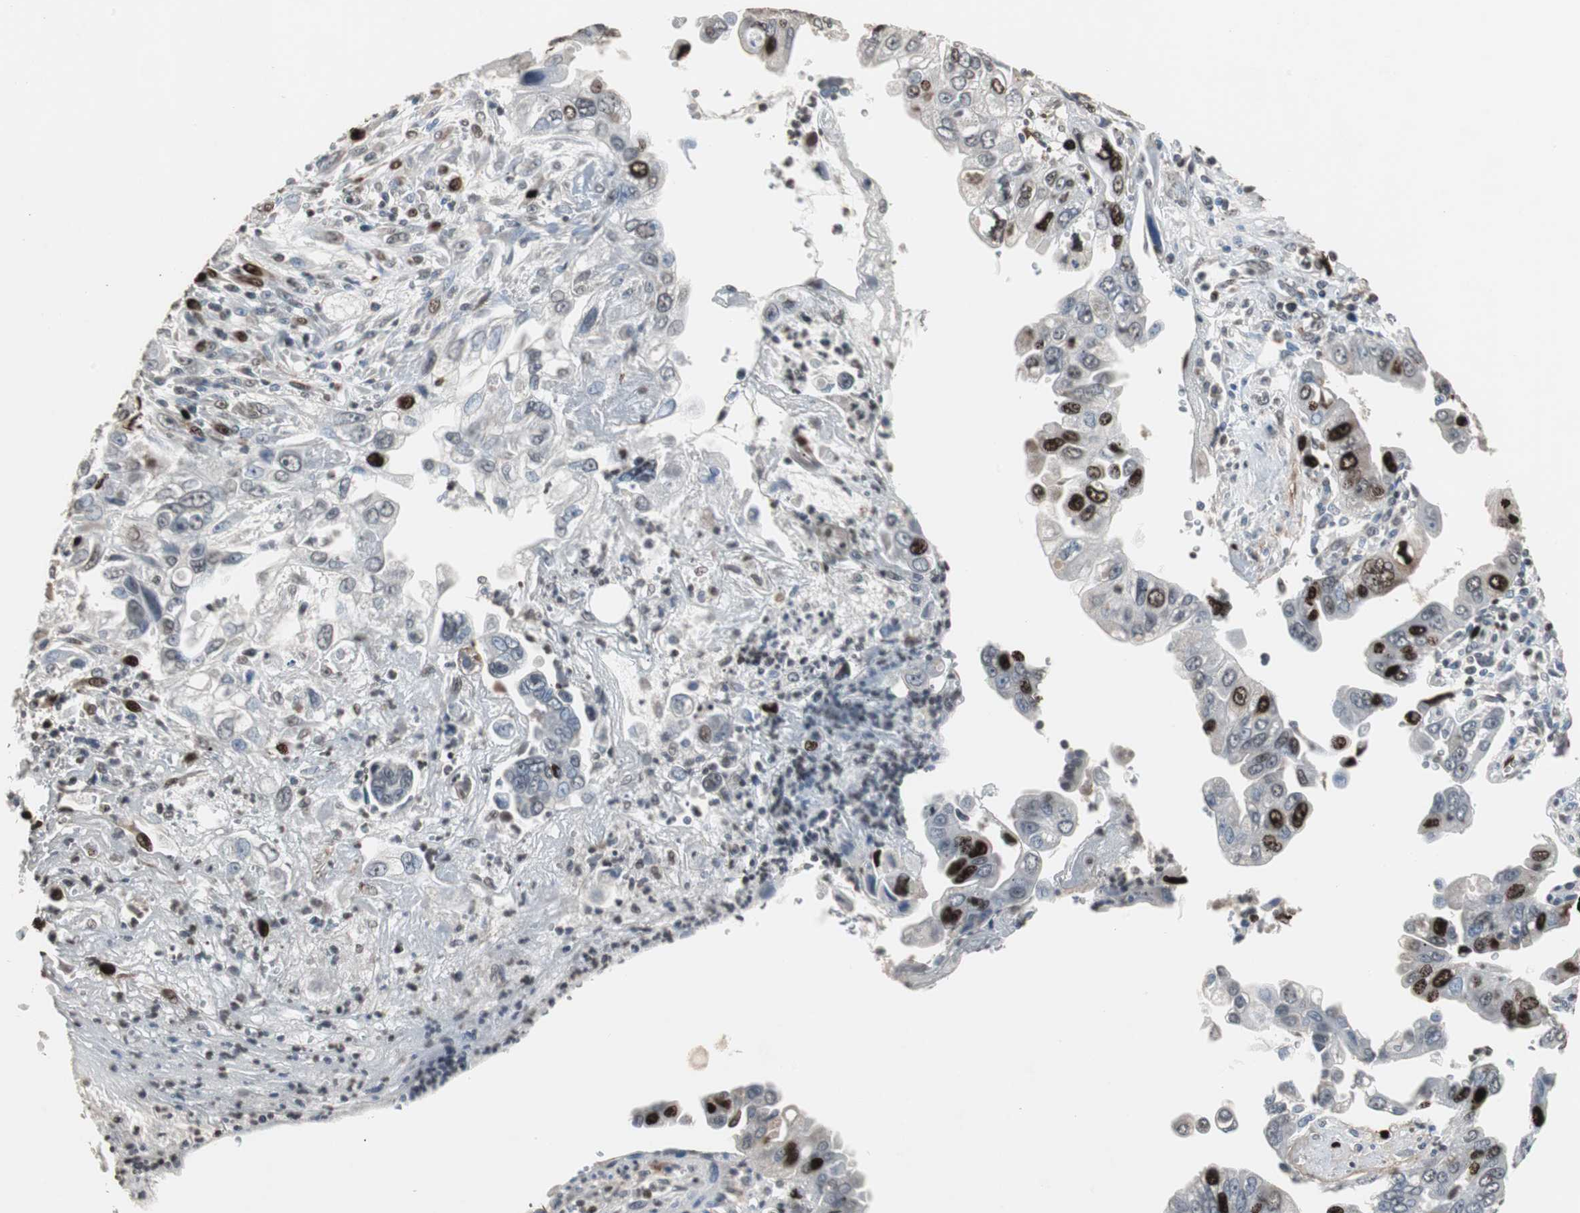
{"staining": {"intensity": "strong", "quantity": "<25%", "location": "nuclear"}, "tissue": "pancreatic cancer", "cell_type": "Tumor cells", "image_type": "cancer", "snomed": [{"axis": "morphology", "description": "Normal tissue, NOS"}, {"axis": "topography", "description": "Lymph node"}], "caption": "Pancreatic cancer stained with immunohistochemistry (IHC) exhibits strong nuclear expression in about <25% of tumor cells.", "gene": "TOP2A", "patient": {"sex": "male", "age": 50}}